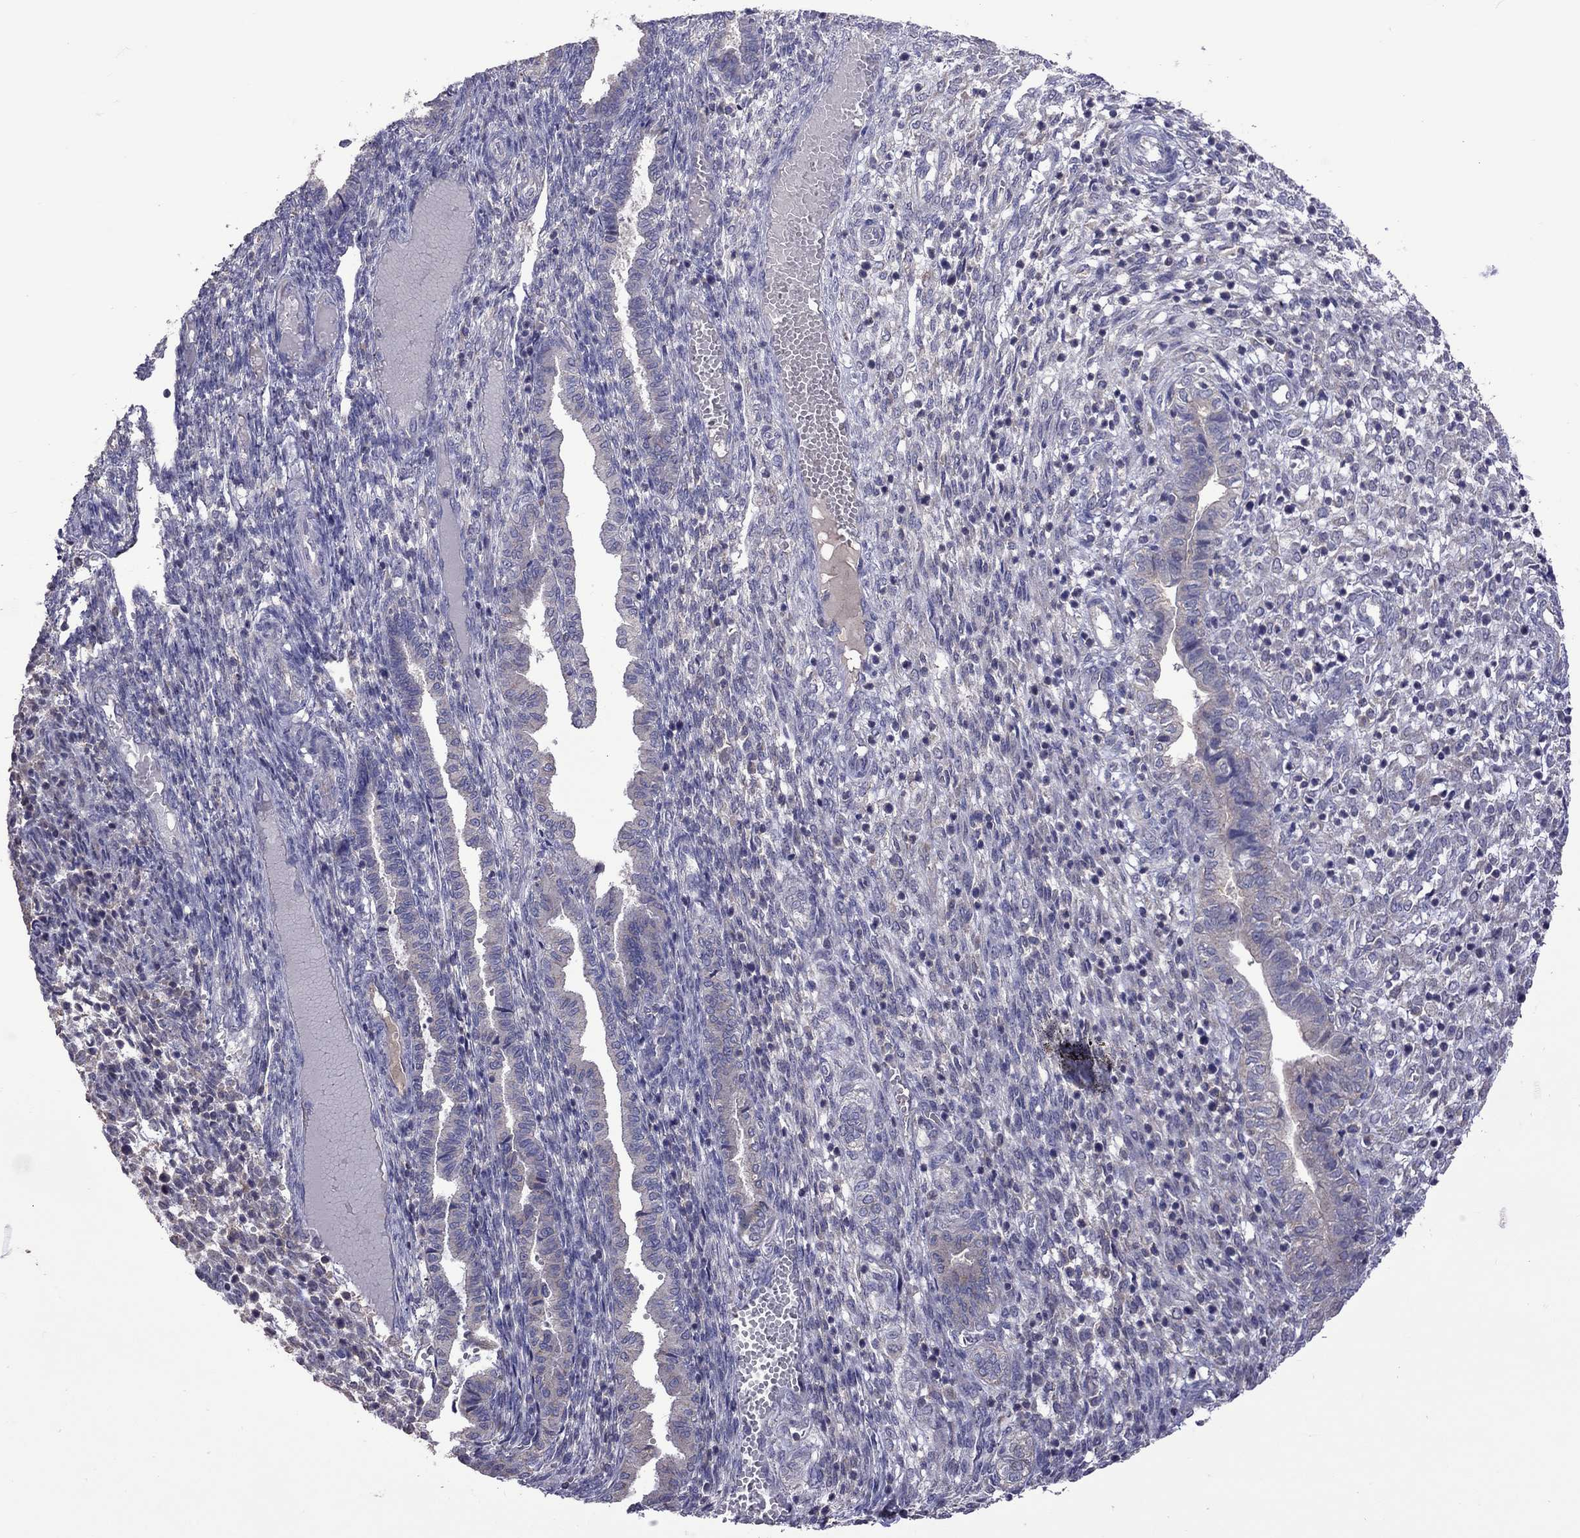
{"staining": {"intensity": "negative", "quantity": "none", "location": "none"}, "tissue": "endometrium", "cell_type": "Cells in endometrial stroma", "image_type": "normal", "snomed": [{"axis": "morphology", "description": "Normal tissue, NOS"}, {"axis": "topography", "description": "Endometrium"}], "caption": "IHC of normal human endometrium reveals no positivity in cells in endometrial stroma.", "gene": "RTP5", "patient": {"sex": "female", "age": 43}}